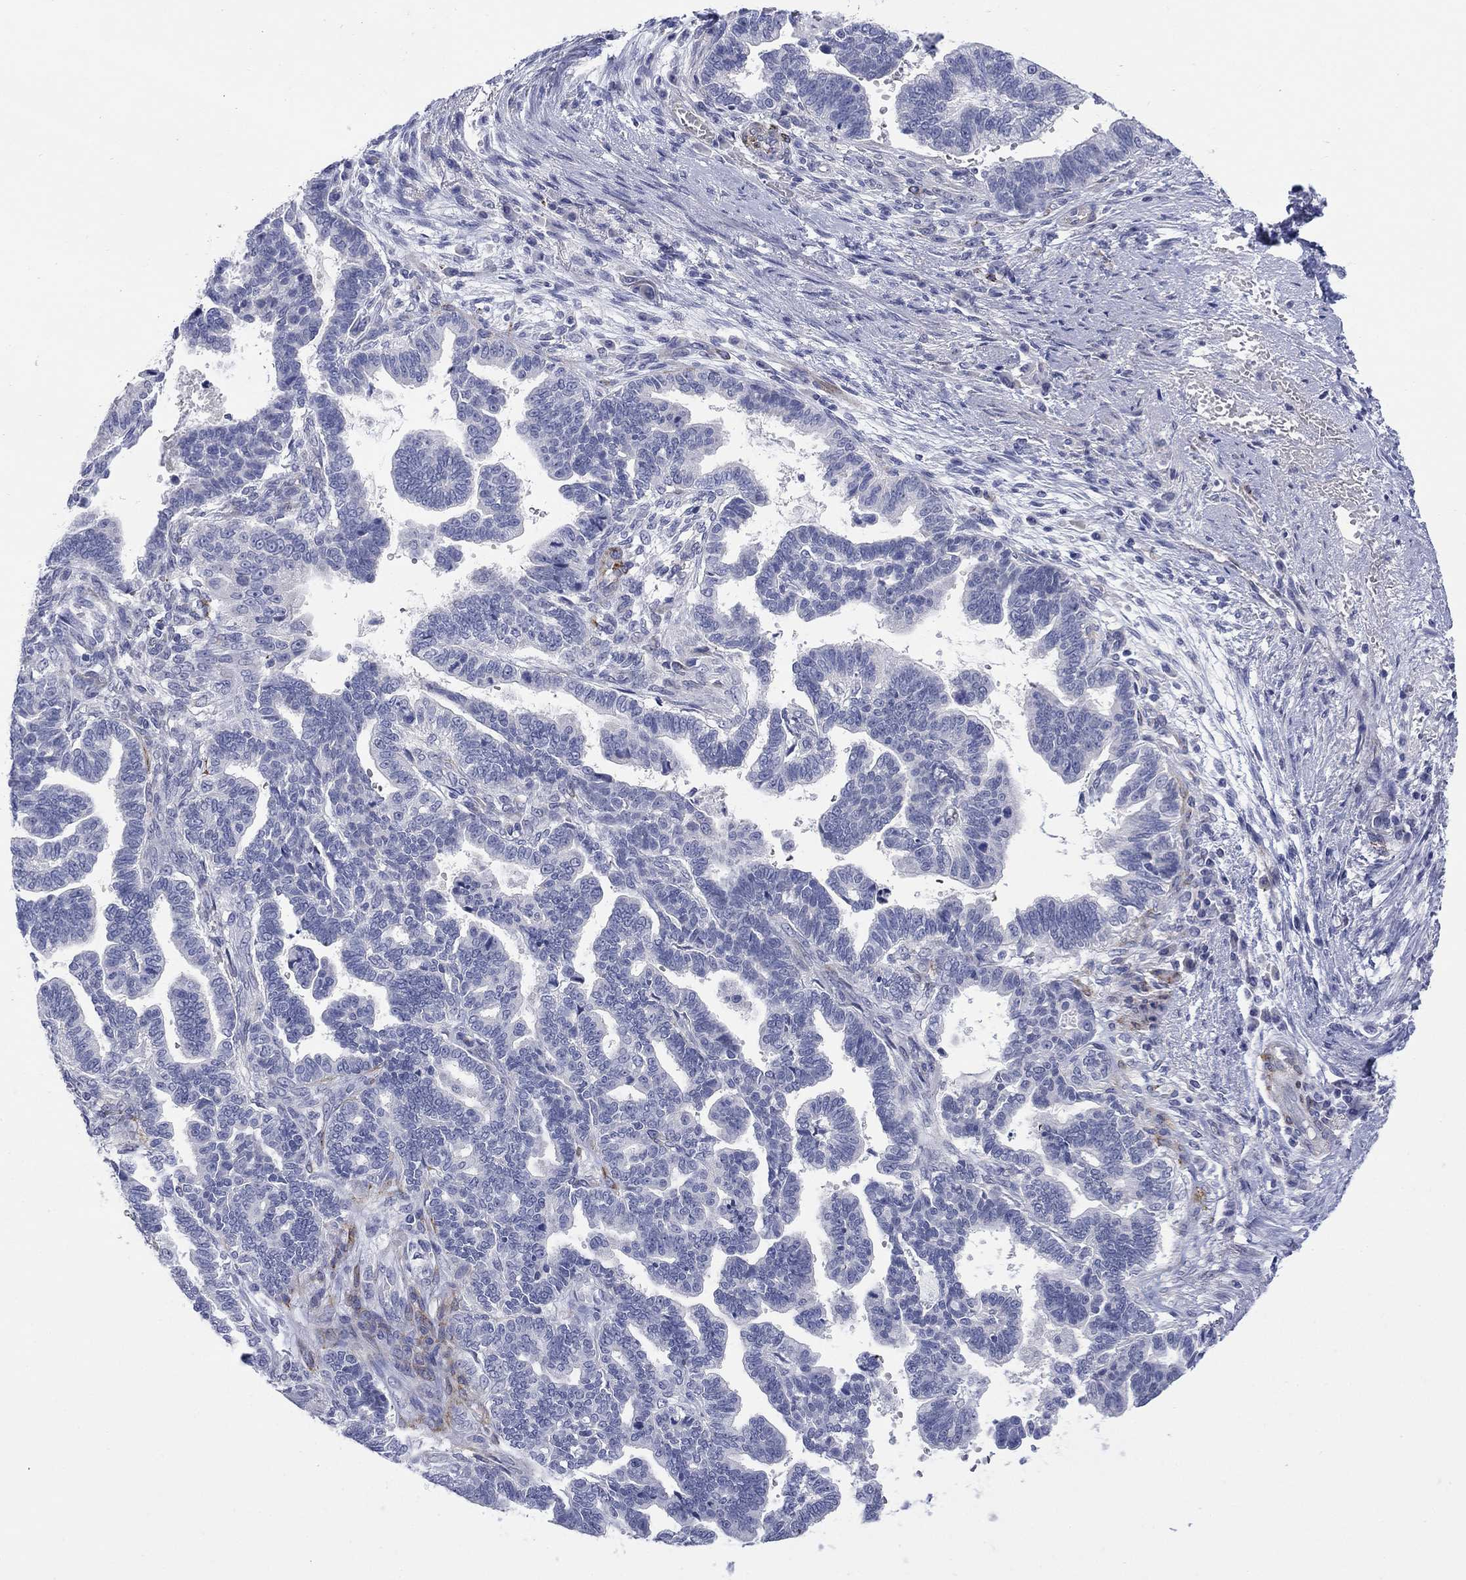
{"staining": {"intensity": "negative", "quantity": "none", "location": "none"}, "tissue": "stomach cancer", "cell_type": "Tumor cells", "image_type": "cancer", "snomed": [{"axis": "morphology", "description": "Adenocarcinoma, NOS"}, {"axis": "topography", "description": "Stomach"}], "caption": "Stomach cancer stained for a protein using IHC demonstrates no staining tumor cells.", "gene": "PTPRZ1", "patient": {"sex": "male", "age": 83}}